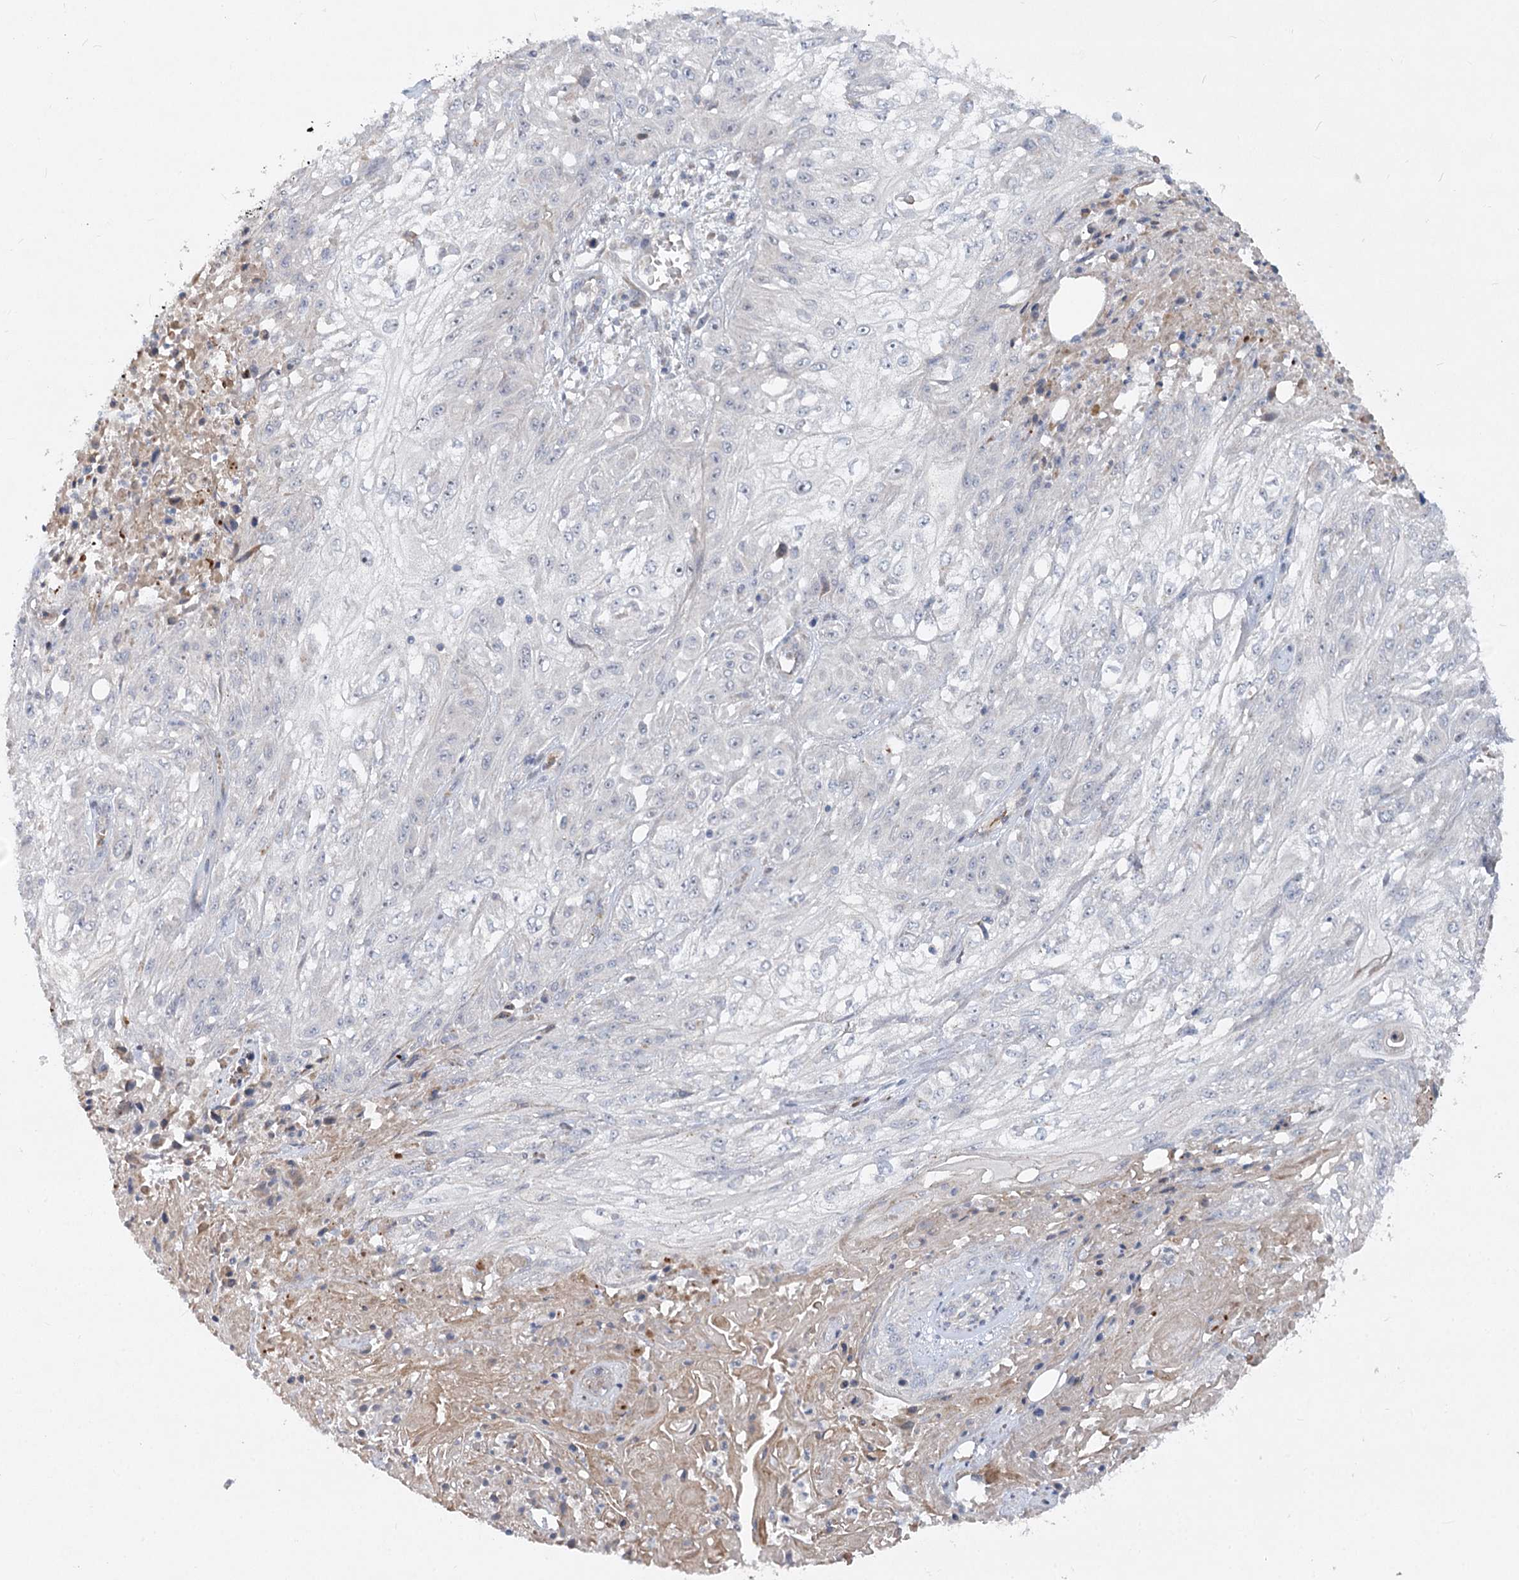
{"staining": {"intensity": "negative", "quantity": "none", "location": "none"}, "tissue": "skin cancer", "cell_type": "Tumor cells", "image_type": "cancer", "snomed": [{"axis": "morphology", "description": "Squamous cell carcinoma, NOS"}, {"axis": "morphology", "description": "Squamous cell carcinoma, metastatic, NOS"}, {"axis": "topography", "description": "Skin"}, {"axis": "topography", "description": "Lymph node"}], "caption": "Skin cancer (squamous cell carcinoma) stained for a protein using IHC demonstrates no staining tumor cells.", "gene": "FGF19", "patient": {"sex": "male", "age": 75}}